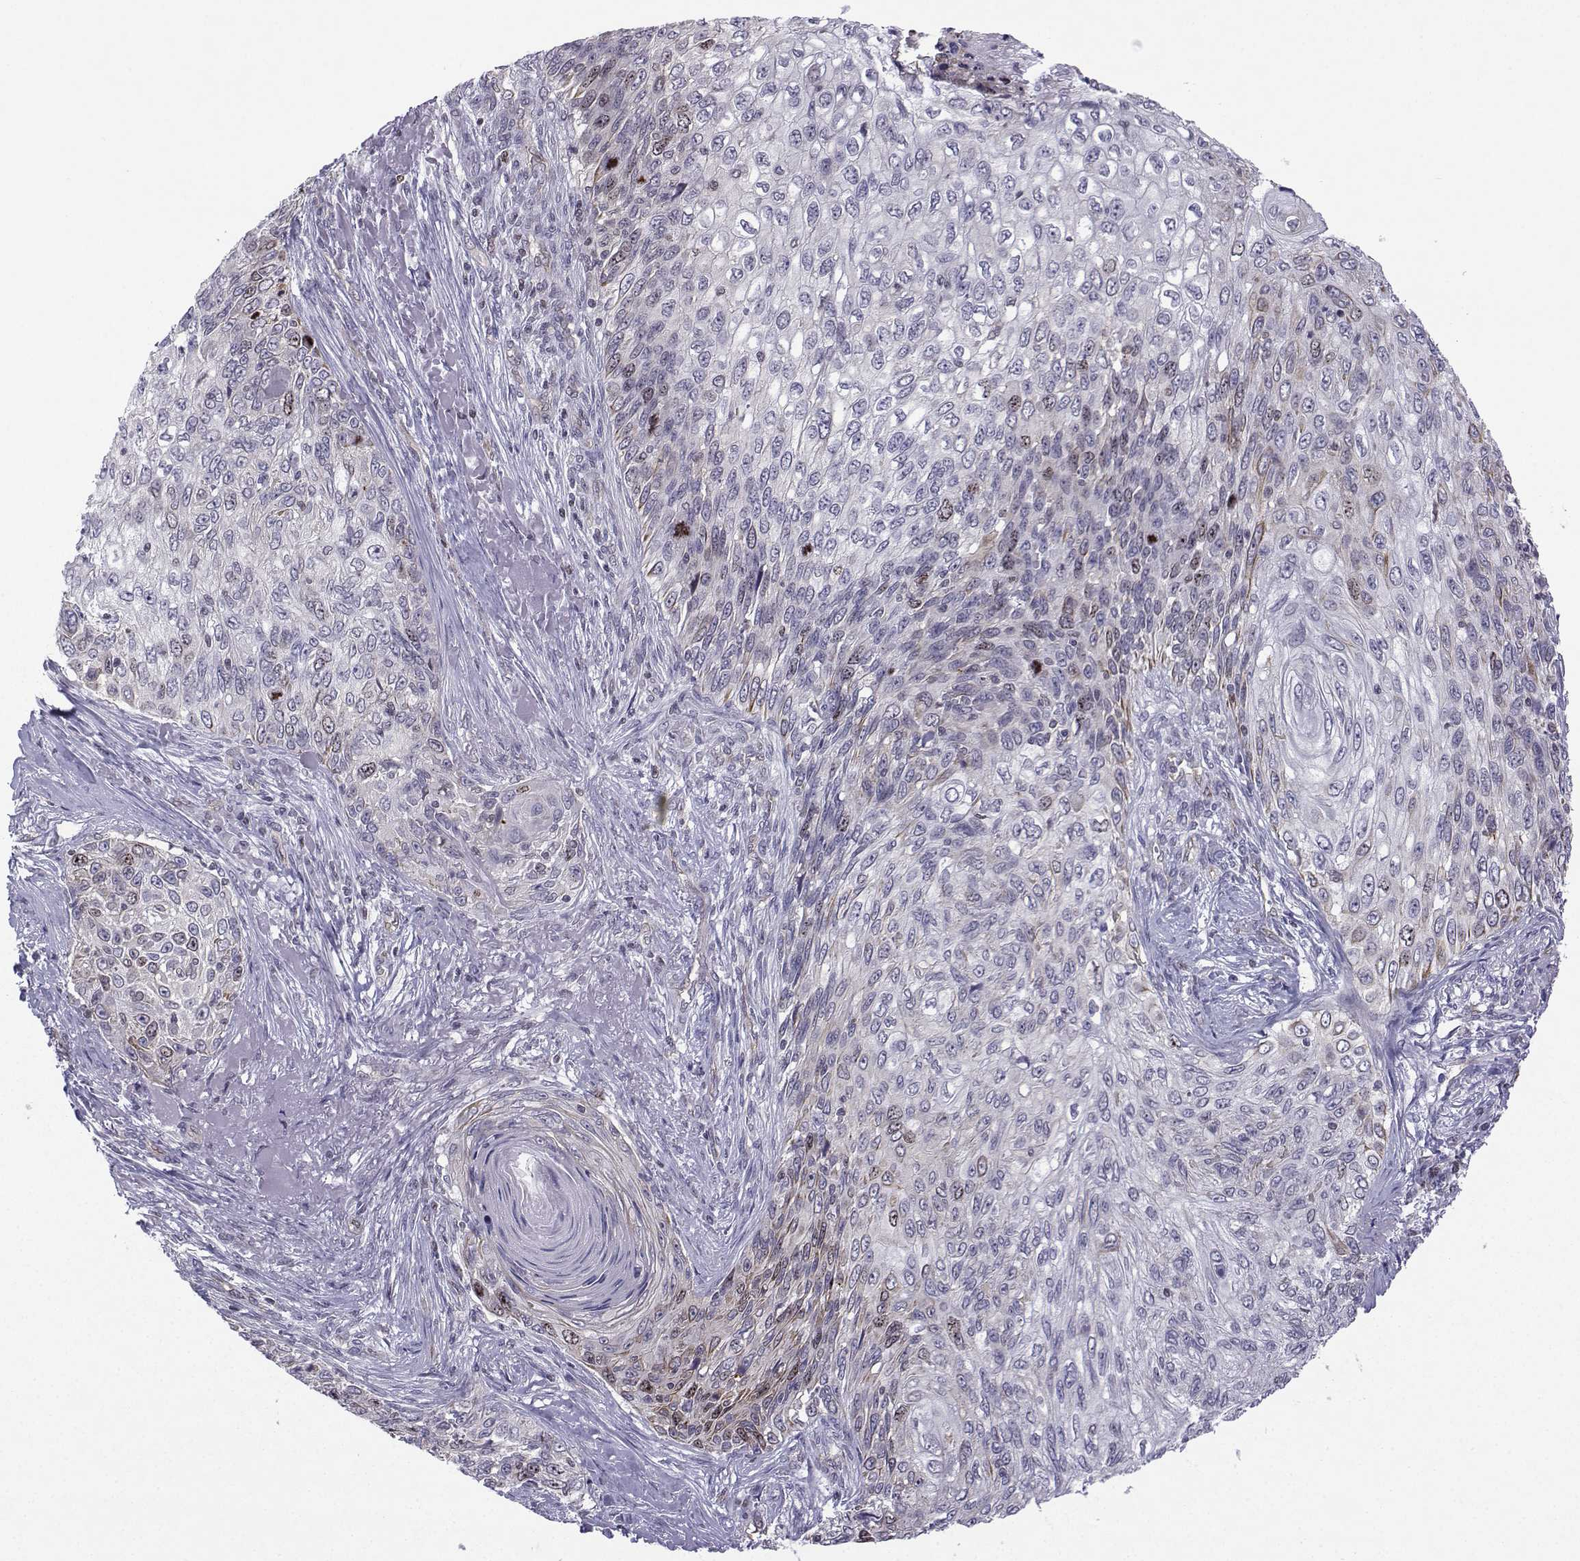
{"staining": {"intensity": "moderate", "quantity": "<25%", "location": "cytoplasmic/membranous,nuclear"}, "tissue": "skin cancer", "cell_type": "Tumor cells", "image_type": "cancer", "snomed": [{"axis": "morphology", "description": "Squamous cell carcinoma, NOS"}, {"axis": "topography", "description": "Skin"}], "caption": "The micrograph reveals staining of squamous cell carcinoma (skin), revealing moderate cytoplasmic/membranous and nuclear protein expression (brown color) within tumor cells.", "gene": "INCENP", "patient": {"sex": "male", "age": 92}}